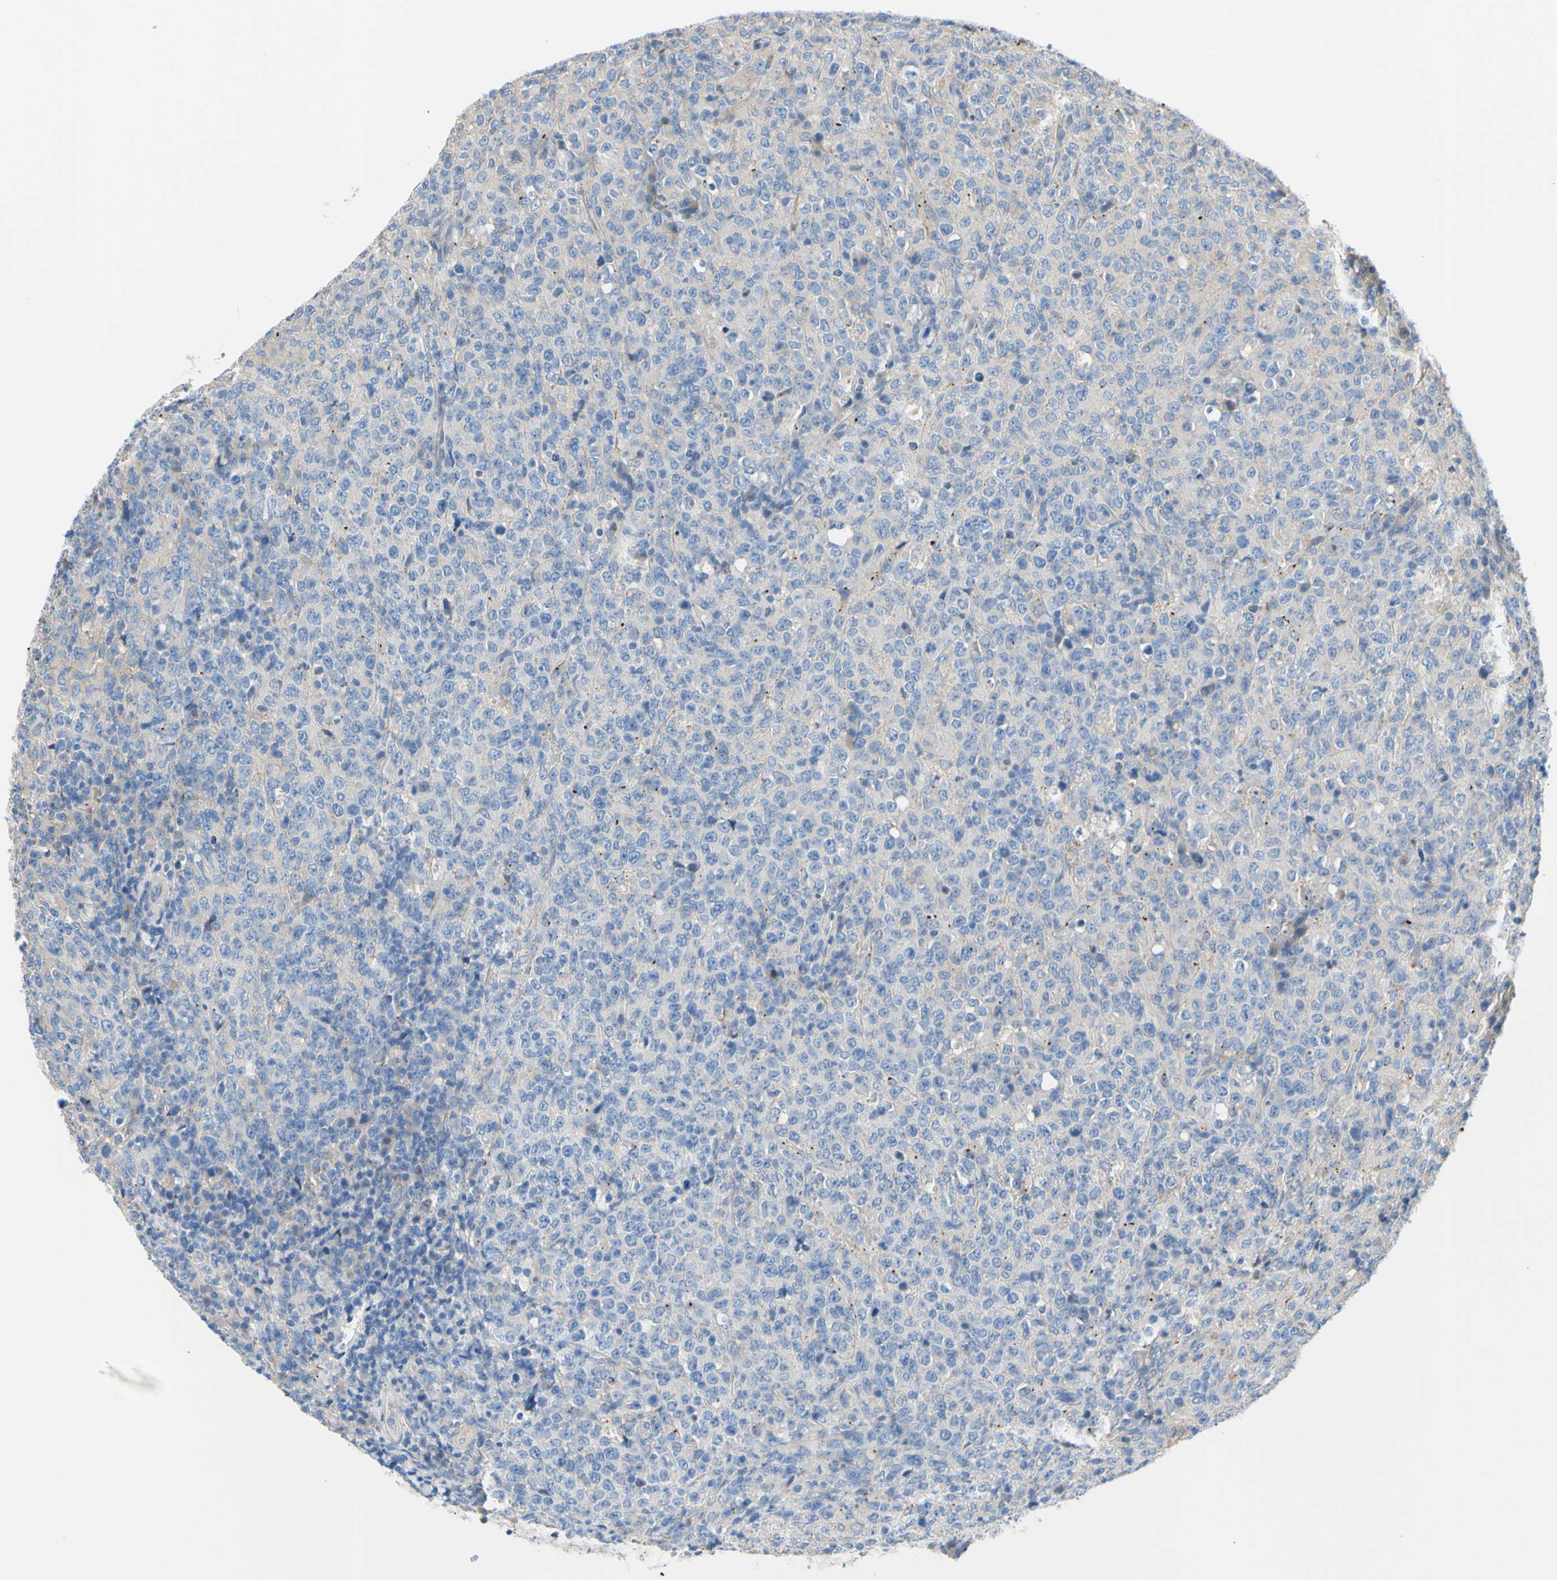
{"staining": {"intensity": "negative", "quantity": "none", "location": "none"}, "tissue": "lymphoma", "cell_type": "Tumor cells", "image_type": "cancer", "snomed": [{"axis": "morphology", "description": "Malignant lymphoma, non-Hodgkin's type, High grade"}, {"axis": "topography", "description": "Tonsil"}], "caption": "The image shows no significant expression in tumor cells of lymphoma.", "gene": "TMEM59L", "patient": {"sex": "female", "age": 36}}